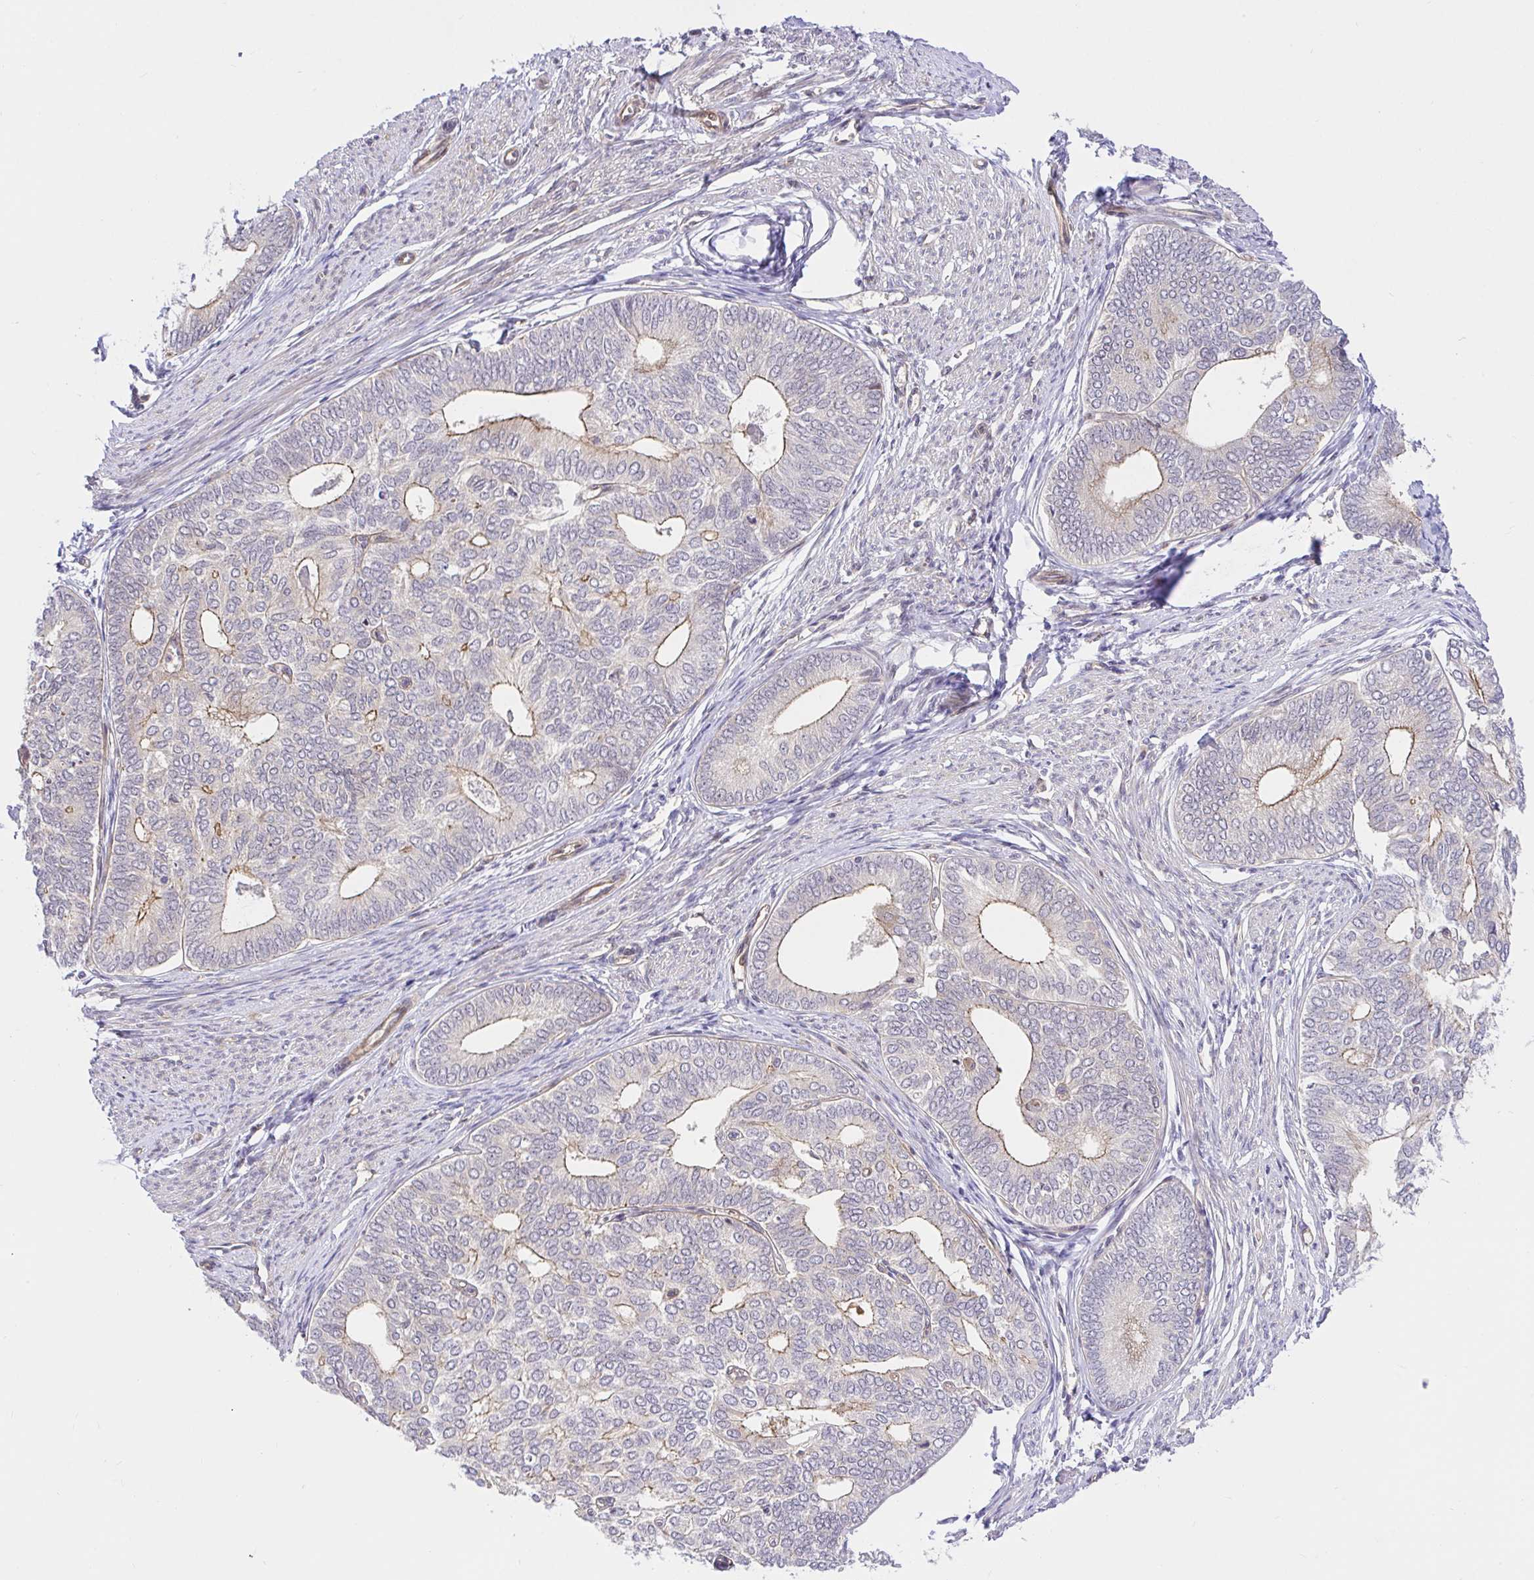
{"staining": {"intensity": "weak", "quantity": "25%-75%", "location": "cytoplasmic/membranous"}, "tissue": "endometrial cancer", "cell_type": "Tumor cells", "image_type": "cancer", "snomed": [{"axis": "morphology", "description": "Adenocarcinoma, NOS"}, {"axis": "topography", "description": "Endometrium"}], "caption": "Immunohistochemistry photomicrograph of neoplastic tissue: human endometrial cancer (adenocarcinoma) stained using immunohistochemistry exhibits low levels of weak protein expression localized specifically in the cytoplasmic/membranous of tumor cells, appearing as a cytoplasmic/membranous brown color.", "gene": "TRIM55", "patient": {"sex": "female", "age": 75}}